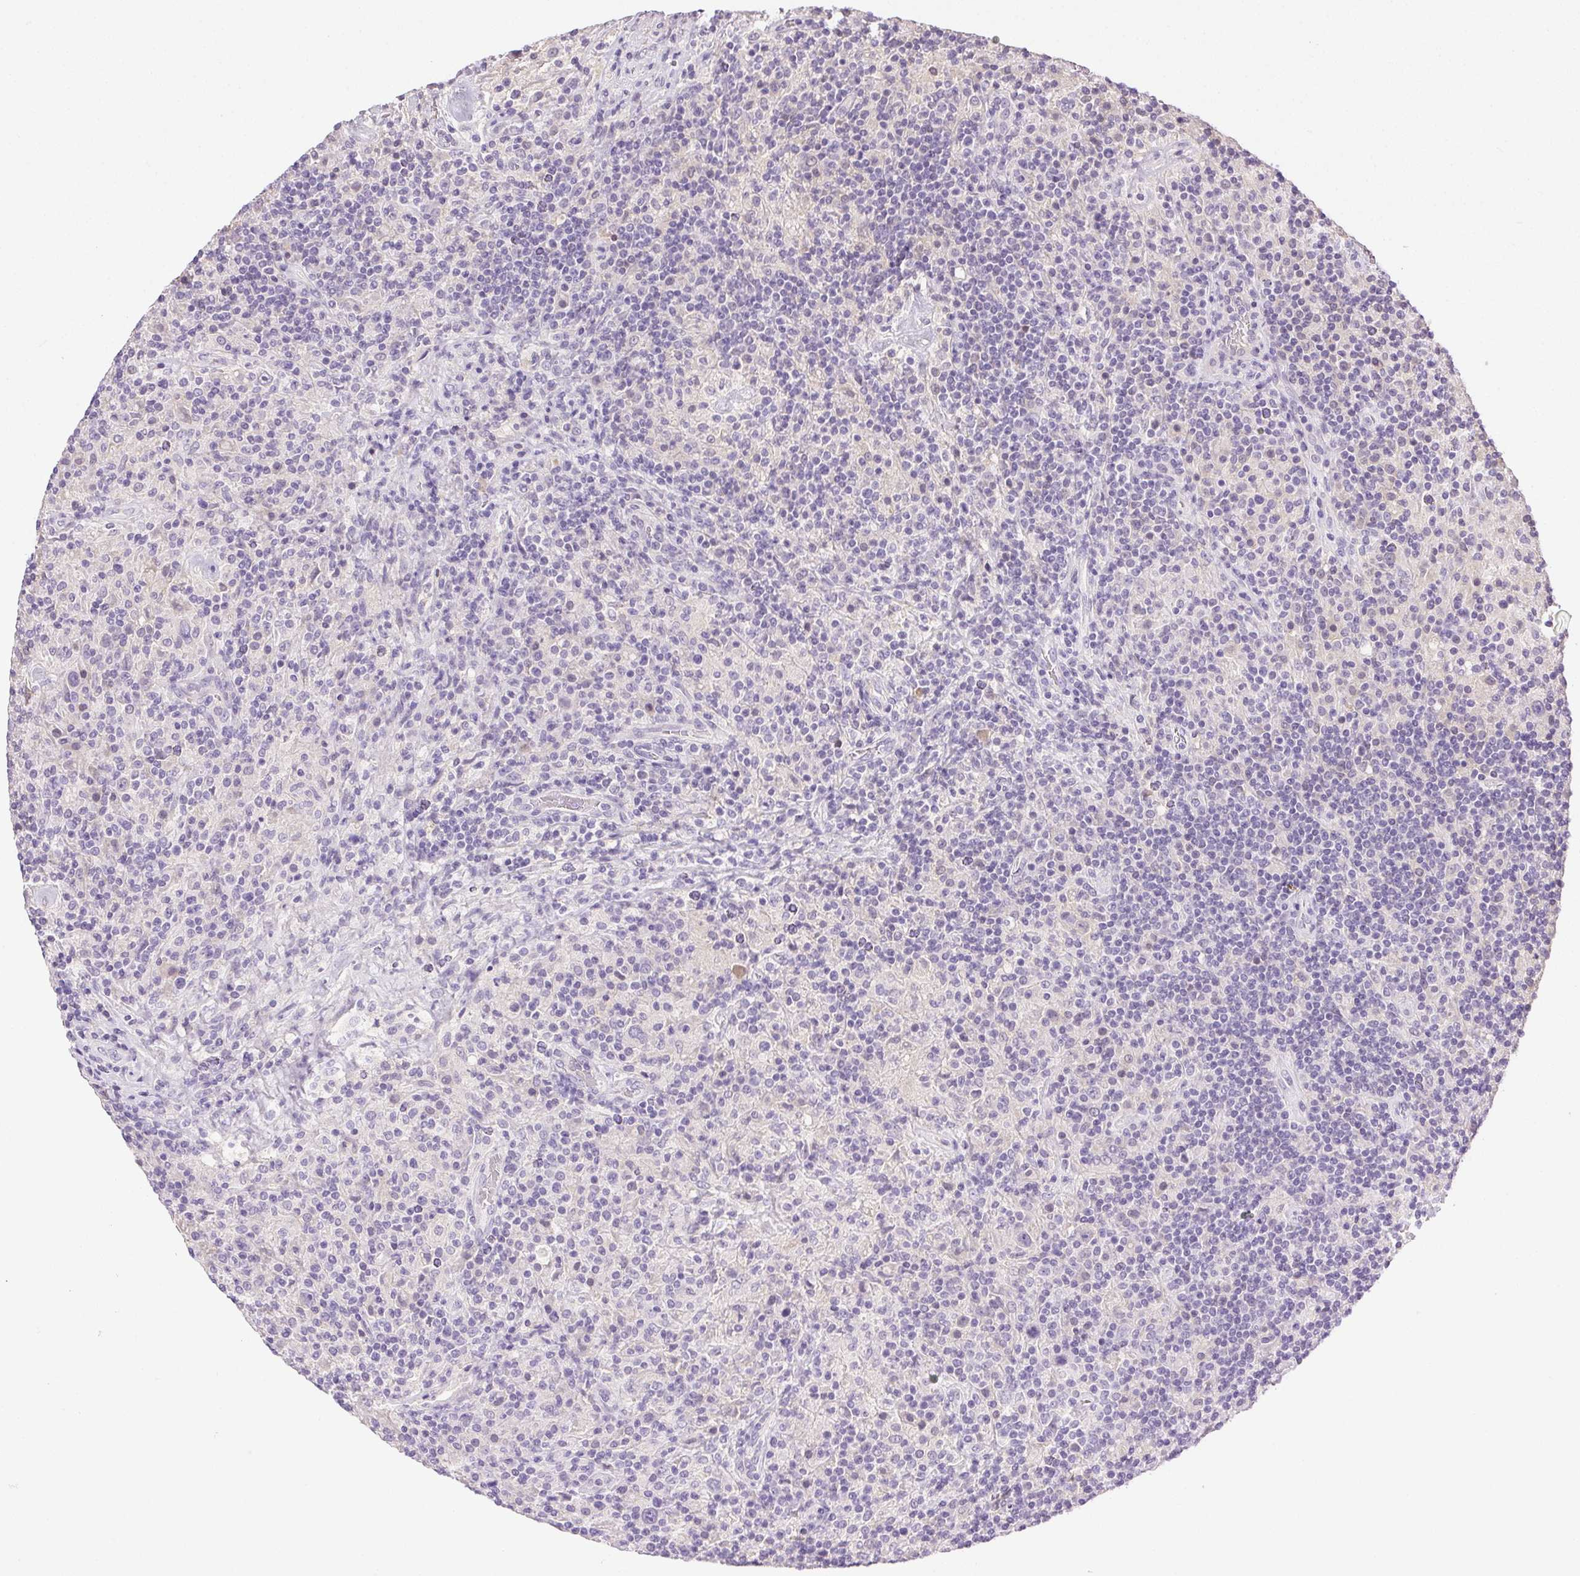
{"staining": {"intensity": "negative", "quantity": "none", "location": "none"}, "tissue": "lymphoma", "cell_type": "Tumor cells", "image_type": "cancer", "snomed": [{"axis": "morphology", "description": "Hodgkin's disease, NOS"}, {"axis": "topography", "description": "Lymph node"}], "caption": "The immunohistochemistry photomicrograph has no significant expression in tumor cells of Hodgkin's disease tissue.", "gene": "BPIFB2", "patient": {"sex": "male", "age": 70}}